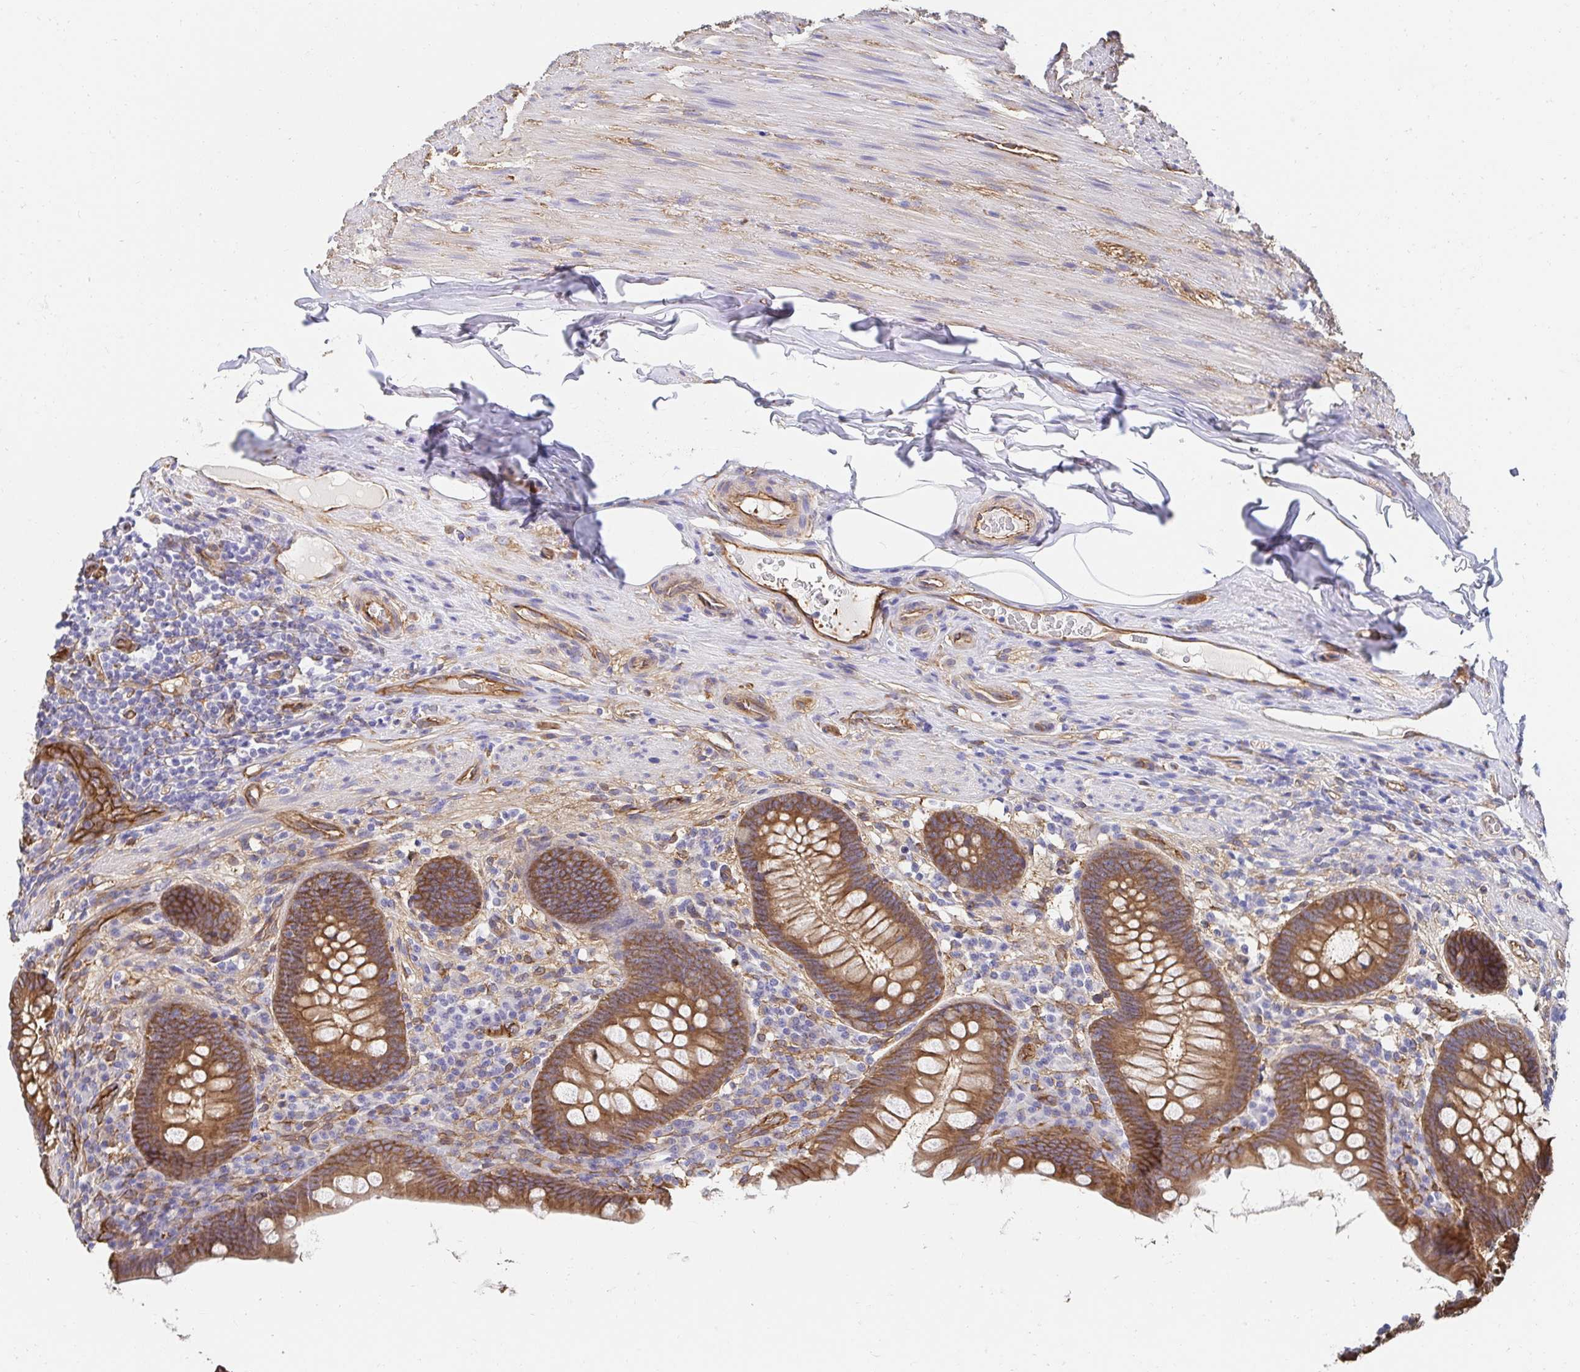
{"staining": {"intensity": "moderate", "quantity": ">75%", "location": "cytoplasmic/membranous"}, "tissue": "appendix", "cell_type": "Glandular cells", "image_type": "normal", "snomed": [{"axis": "morphology", "description": "Normal tissue, NOS"}, {"axis": "topography", "description": "Appendix"}], "caption": "Glandular cells reveal moderate cytoplasmic/membranous expression in approximately >75% of cells in unremarkable appendix. The staining was performed using DAB, with brown indicating positive protein expression. Nuclei are stained blue with hematoxylin.", "gene": "CTTN", "patient": {"sex": "male", "age": 71}}